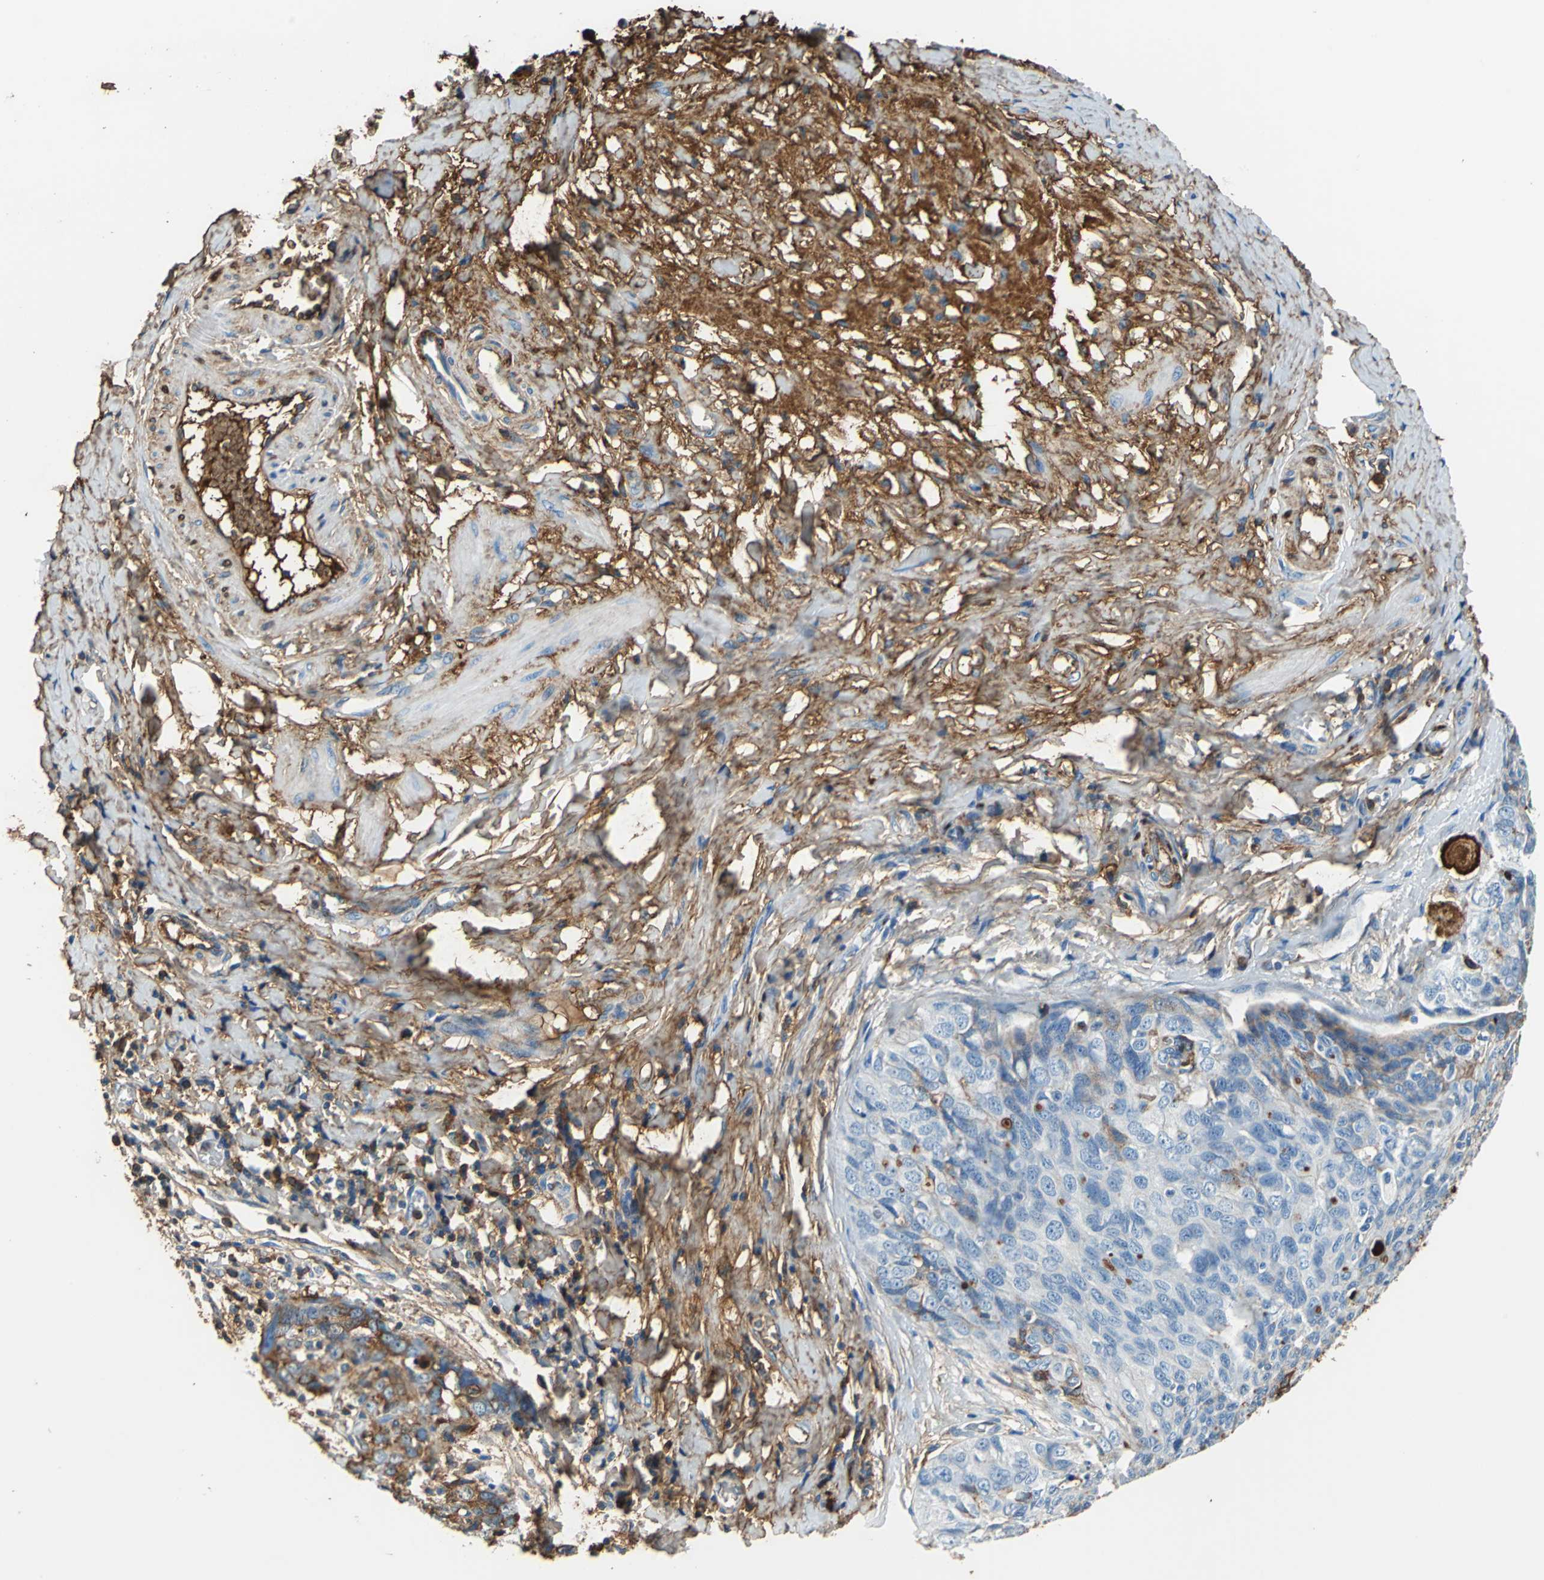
{"staining": {"intensity": "weak", "quantity": "<25%", "location": "cytoplasmic/membranous"}, "tissue": "ovarian cancer", "cell_type": "Tumor cells", "image_type": "cancer", "snomed": [{"axis": "morphology", "description": "Carcinoma, endometroid"}, {"axis": "topography", "description": "Ovary"}], "caption": "This is a image of immunohistochemistry staining of ovarian cancer, which shows no expression in tumor cells. The staining was performed using DAB to visualize the protein expression in brown, while the nuclei were stained in blue with hematoxylin (Magnification: 20x).", "gene": "ALB", "patient": {"sex": "female", "age": 60}}